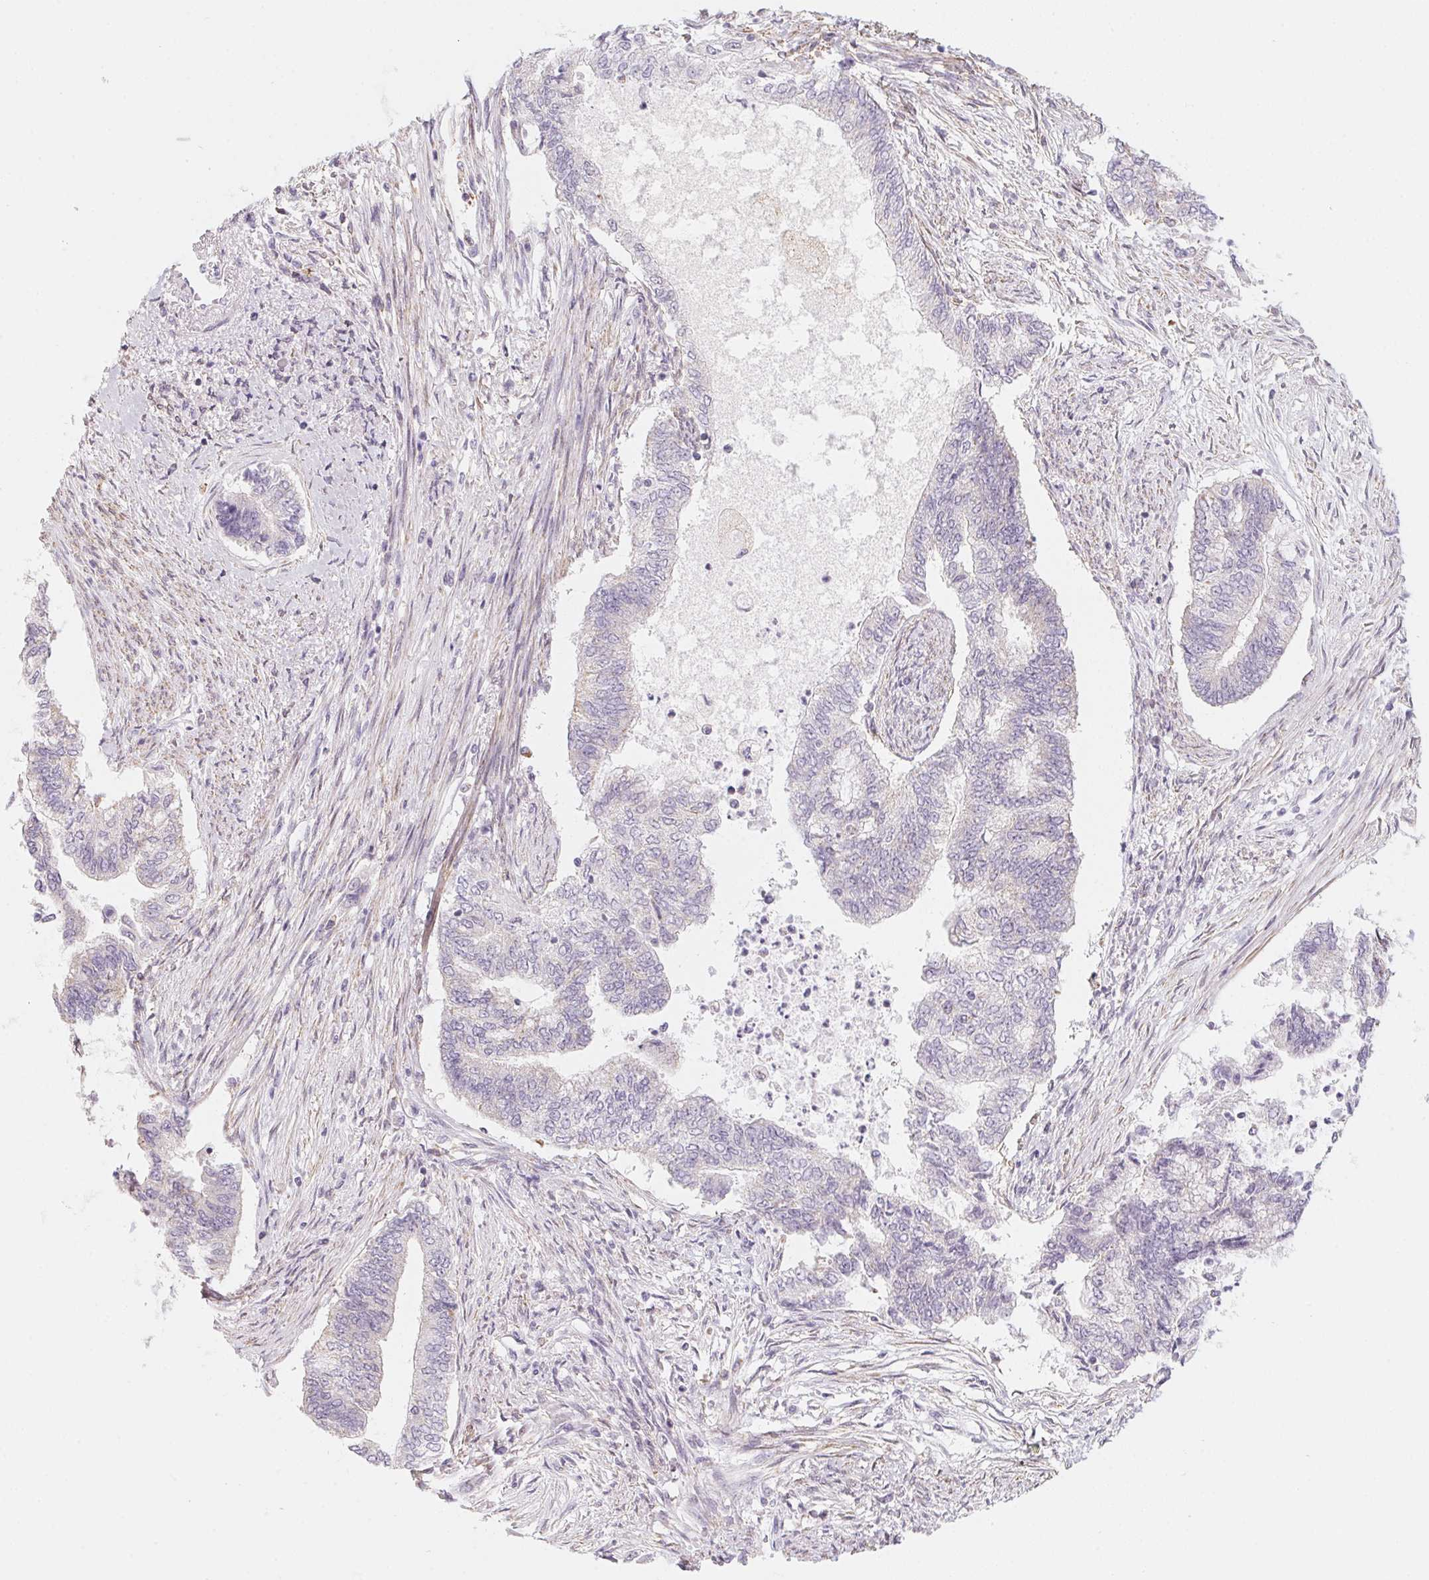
{"staining": {"intensity": "negative", "quantity": "none", "location": "none"}, "tissue": "endometrial cancer", "cell_type": "Tumor cells", "image_type": "cancer", "snomed": [{"axis": "morphology", "description": "Adenocarcinoma, NOS"}, {"axis": "topography", "description": "Endometrium"}], "caption": "The micrograph shows no significant staining in tumor cells of endometrial cancer (adenocarcinoma).", "gene": "PRPH", "patient": {"sex": "female", "age": 65}}